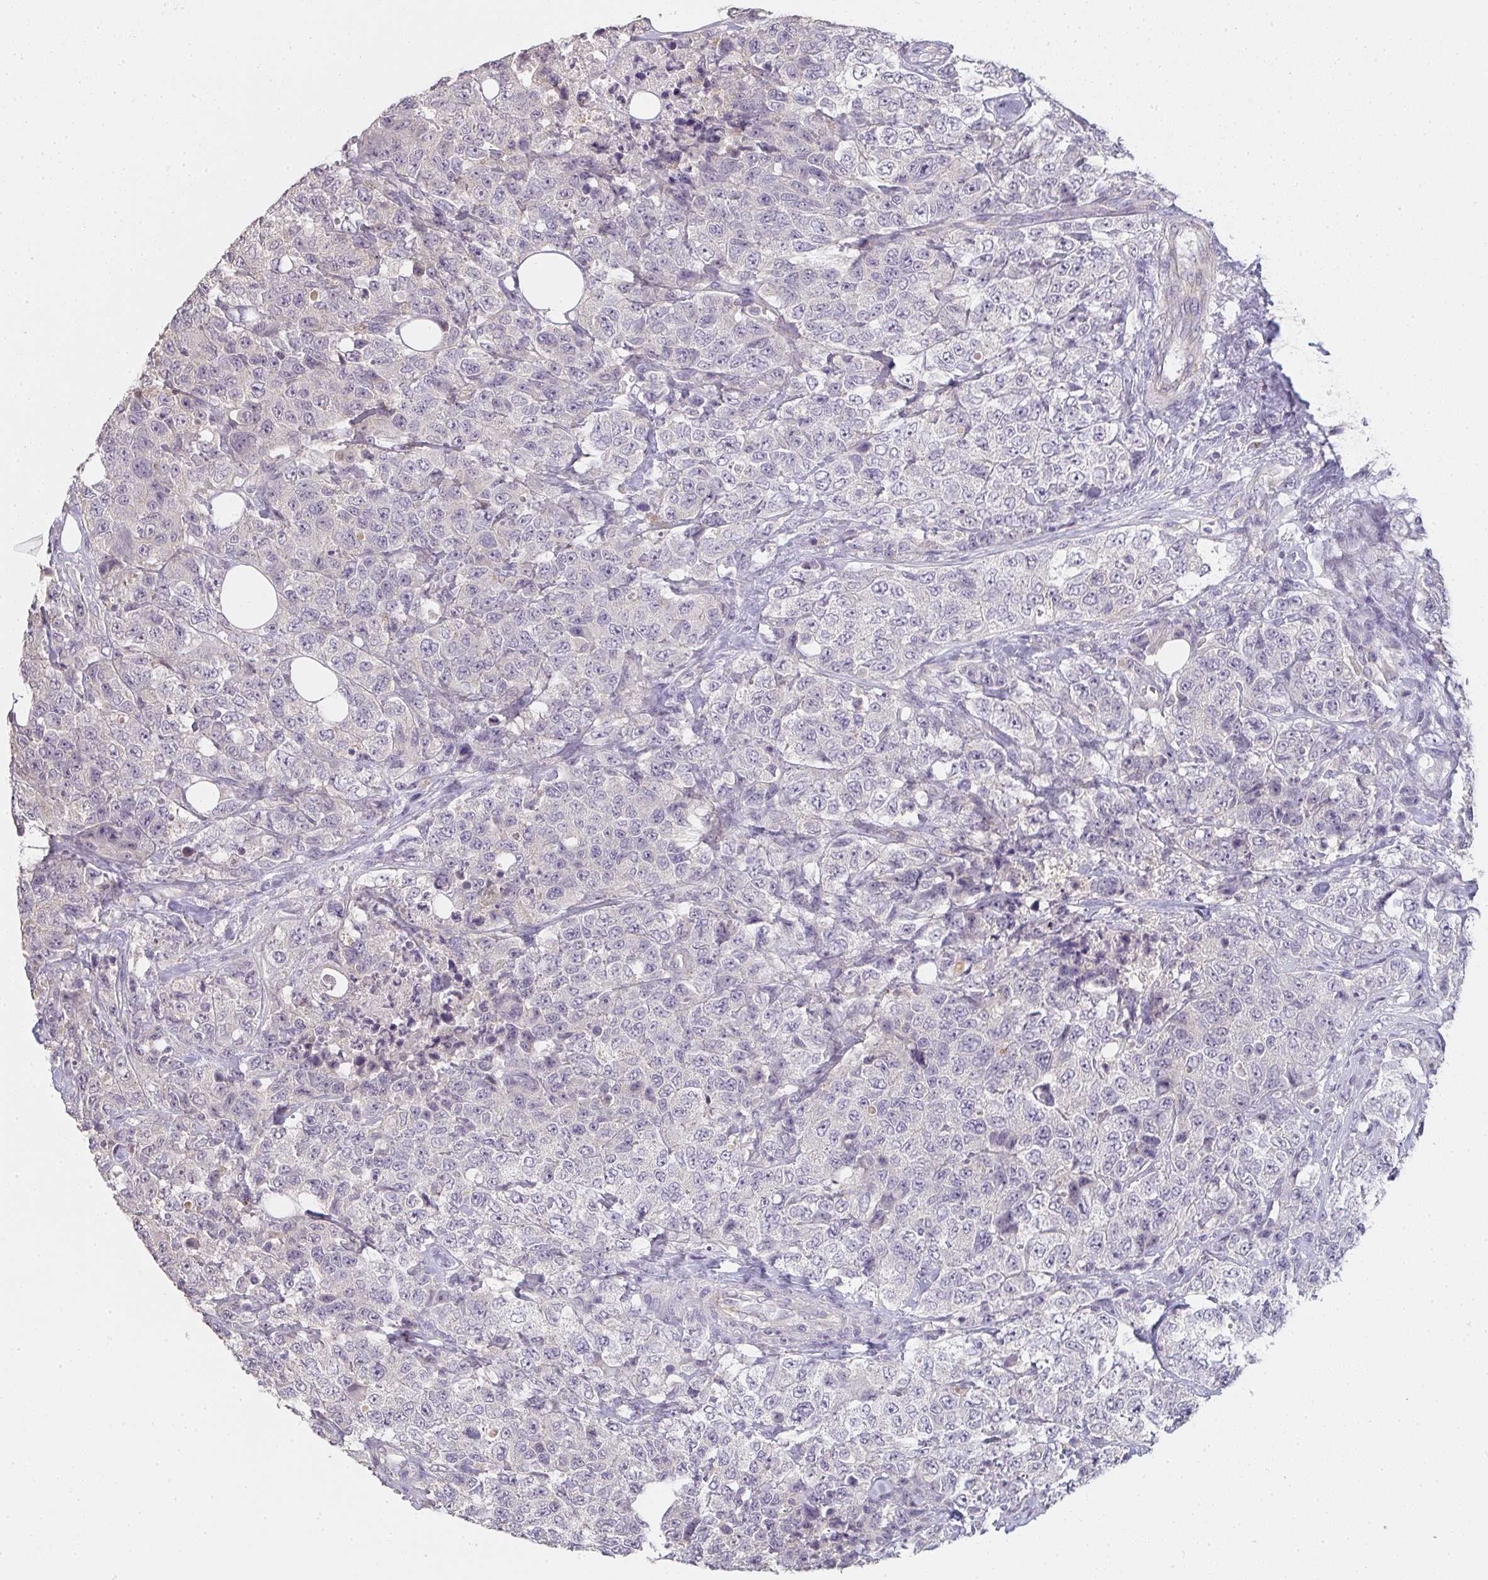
{"staining": {"intensity": "negative", "quantity": "none", "location": "none"}, "tissue": "urothelial cancer", "cell_type": "Tumor cells", "image_type": "cancer", "snomed": [{"axis": "morphology", "description": "Urothelial carcinoma, High grade"}, {"axis": "topography", "description": "Urinary bladder"}], "caption": "Immunohistochemistry (IHC) micrograph of neoplastic tissue: human urothelial carcinoma (high-grade) stained with DAB (3,3'-diaminobenzidine) exhibits no significant protein expression in tumor cells.", "gene": "TMEM219", "patient": {"sex": "female", "age": 78}}